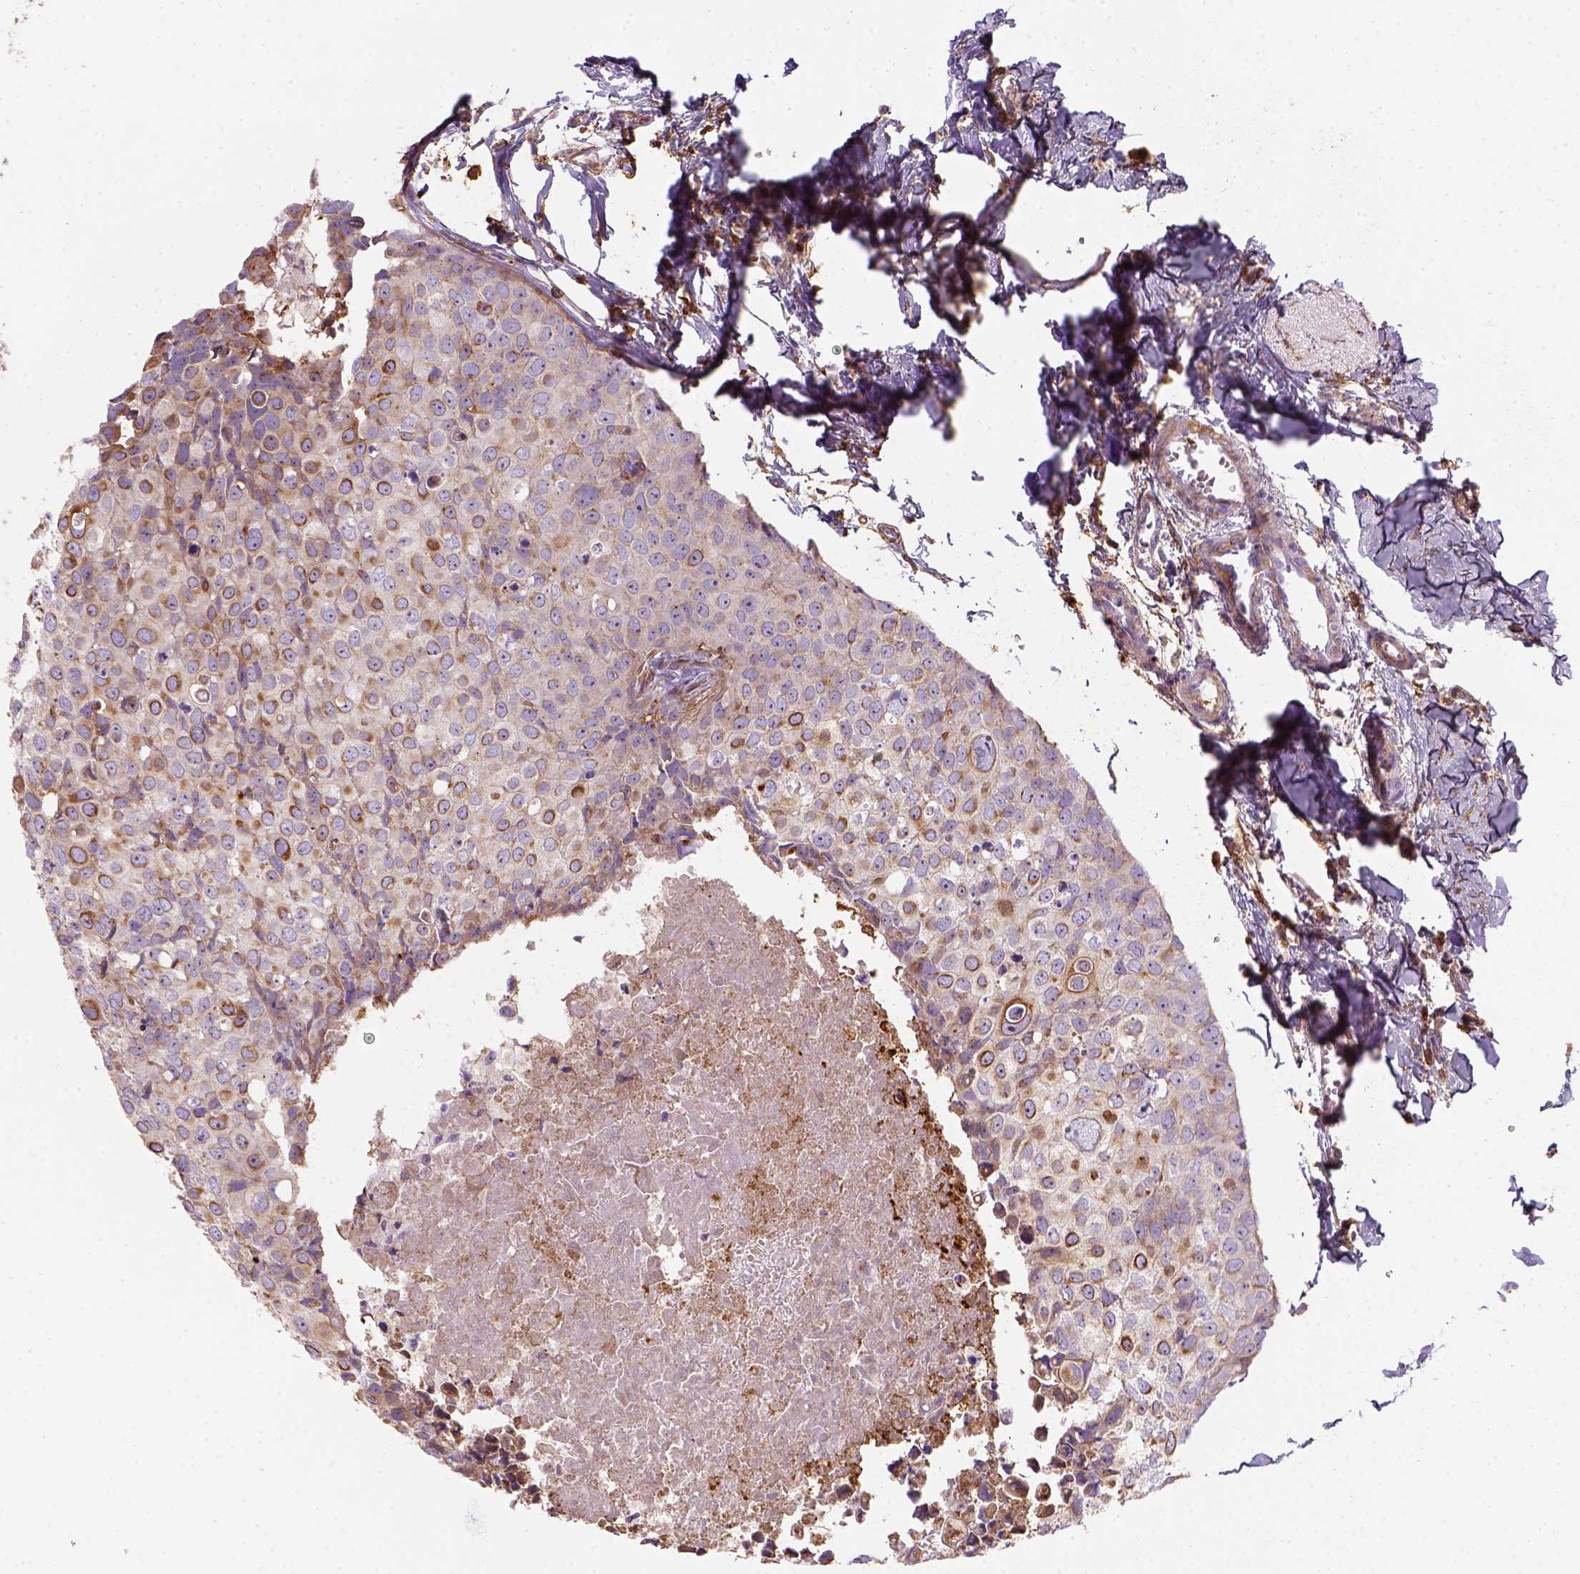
{"staining": {"intensity": "moderate", "quantity": "25%-75%", "location": "cytoplasmic/membranous"}, "tissue": "breast cancer", "cell_type": "Tumor cells", "image_type": "cancer", "snomed": [{"axis": "morphology", "description": "Duct carcinoma"}, {"axis": "topography", "description": "Breast"}], "caption": "Breast cancer stained with a protein marker reveals moderate staining in tumor cells.", "gene": "GPRC5D", "patient": {"sex": "female", "age": 38}}